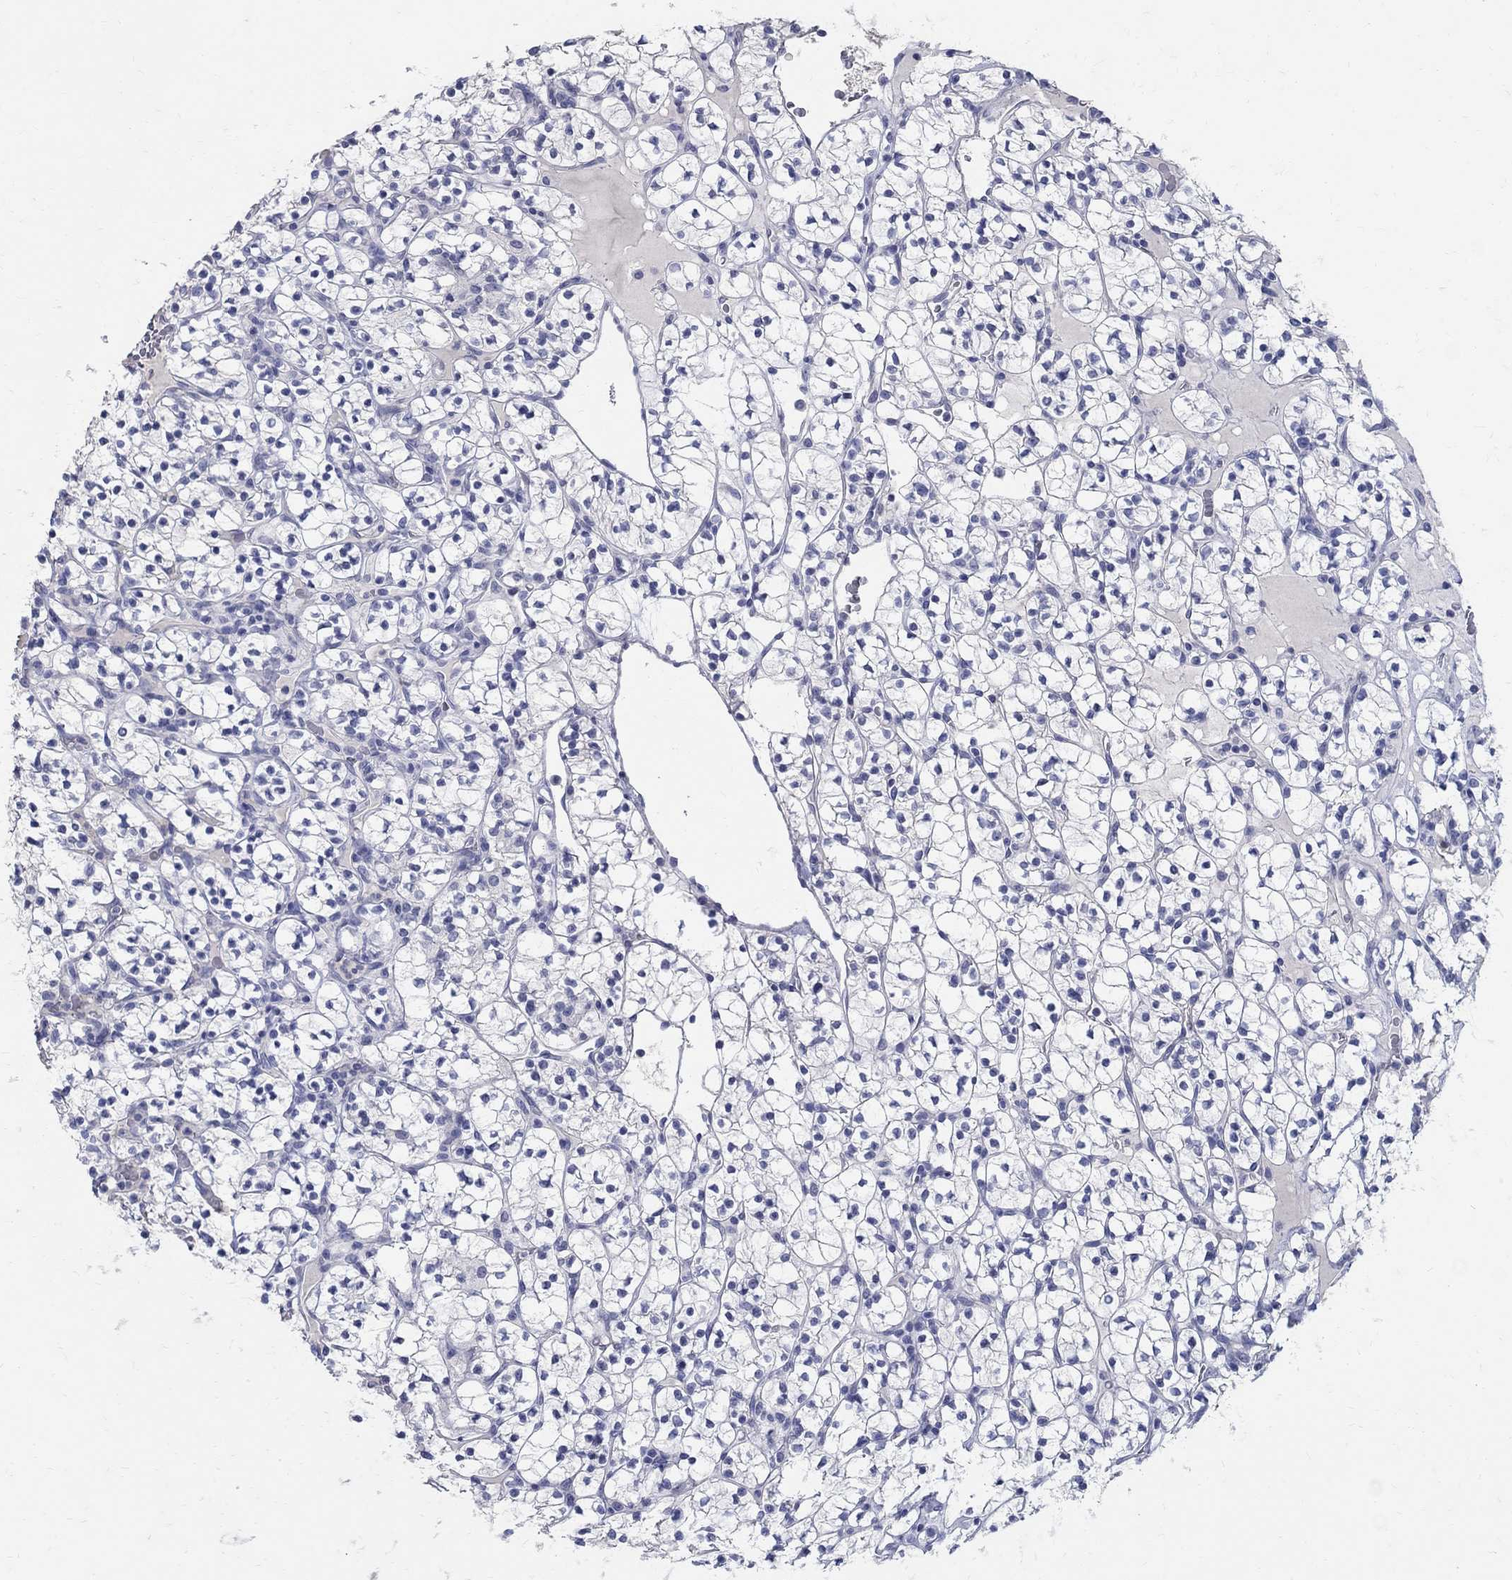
{"staining": {"intensity": "negative", "quantity": "none", "location": "none"}, "tissue": "renal cancer", "cell_type": "Tumor cells", "image_type": "cancer", "snomed": [{"axis": "morphology", "description": "Adenocarcinoma, NOS"}, {"axis": "topography", "description": "Kidney"}], "caption": "Tumor cells are negative for protein expression in human adenocarcinoma (renal).", "gene": "SOX2", "patient": {"sex": "female", "age": 89}}